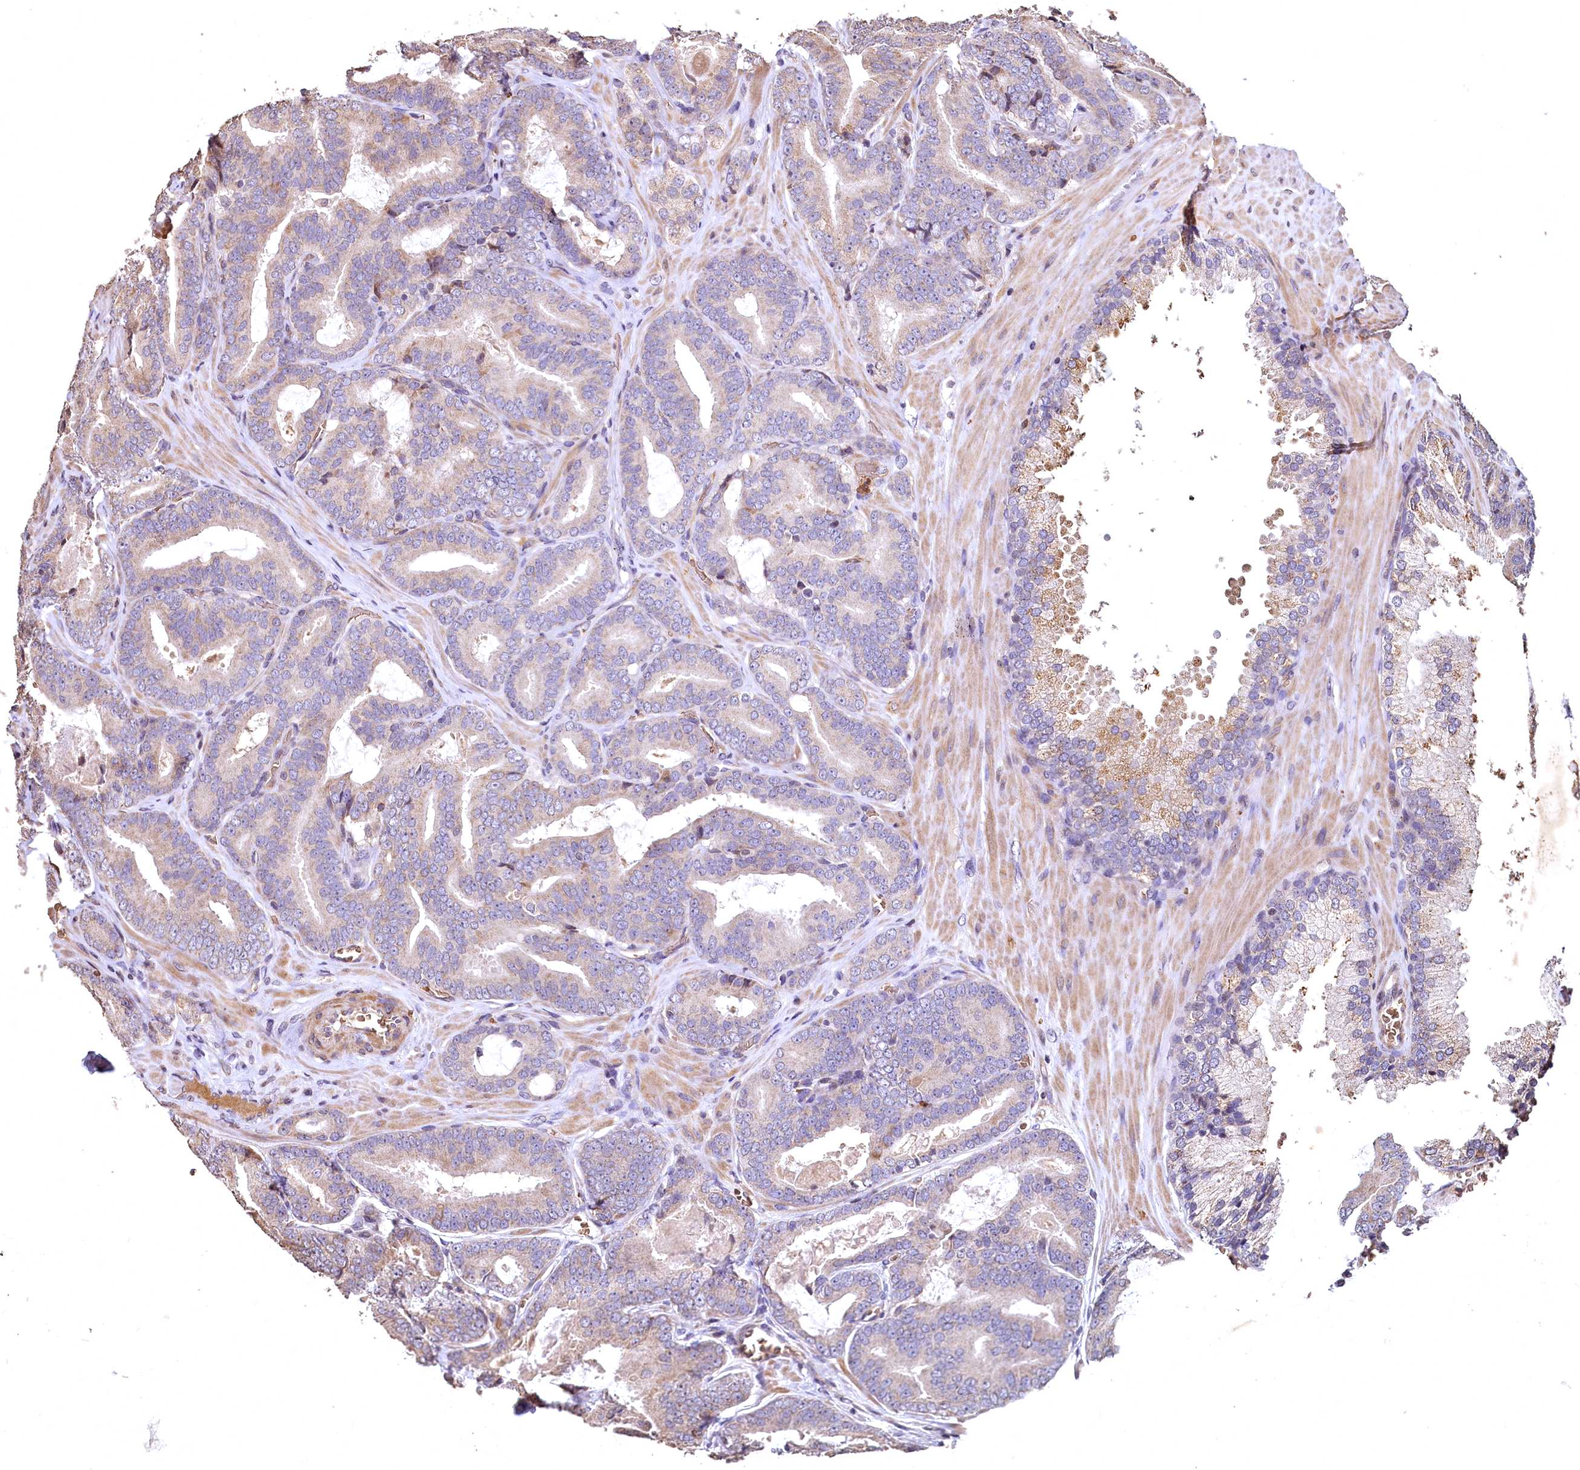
{"staining": {"intensity": "weak", "quantity": "25%-75%", "location": "cytoplasmic/membranous"}, "tissue": "prostate cancer", "cell_type": "Tumor cells", "image_type": "cancer", "snomed": [{"axis": "morphology", "description": "Adenocarcinoma, High grade"}, {"axis": "topography", "description": "Prostate"}], "caption": "Human prostate cancer stained with a brown dye demonstrates weak cytoplasmic/membranous positive staining in approximately 25%-75% of tumor cells.", "gene": "SPTA1", "patient": {"sex": "male", "age": 66}}